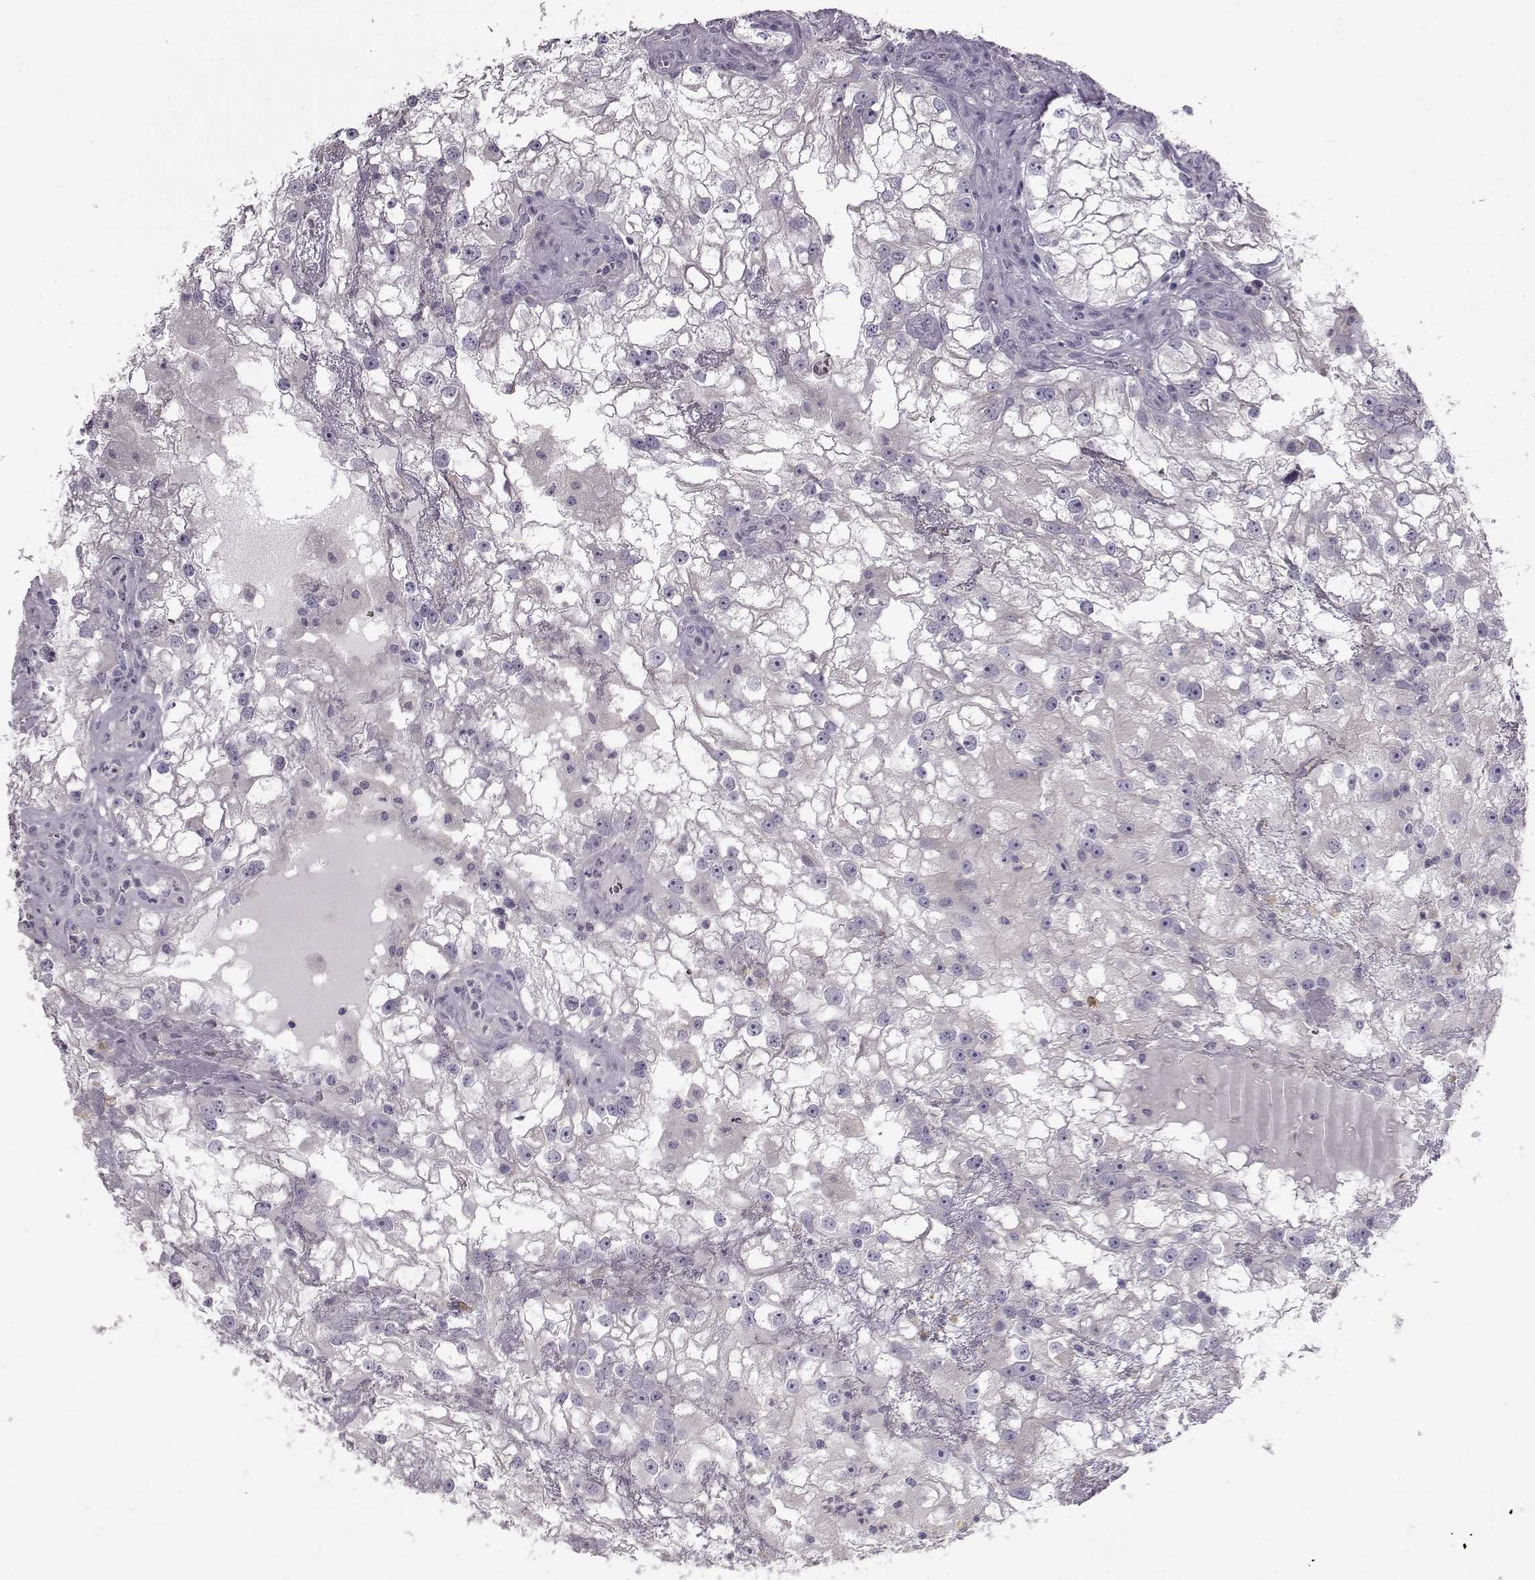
{"staining": {"intensity": "negative", "quantity": "none", "location": "none"}, "tissue": "renal cancer", "cell_type": "Tumor cells", "image_type": "cancer", "snomed": [{"axis": "morphology", "description": "Adenocarcinoma, NOS"}, {"axis": "topography", "description": "Kidney"}], "caption": "Immunohistochemistry (IHC) of human adenocarcinoma (renal) displays no positivity in tumor cells.", "gene": "GRK1", "patient": {"sex": "male", "age": 59}}